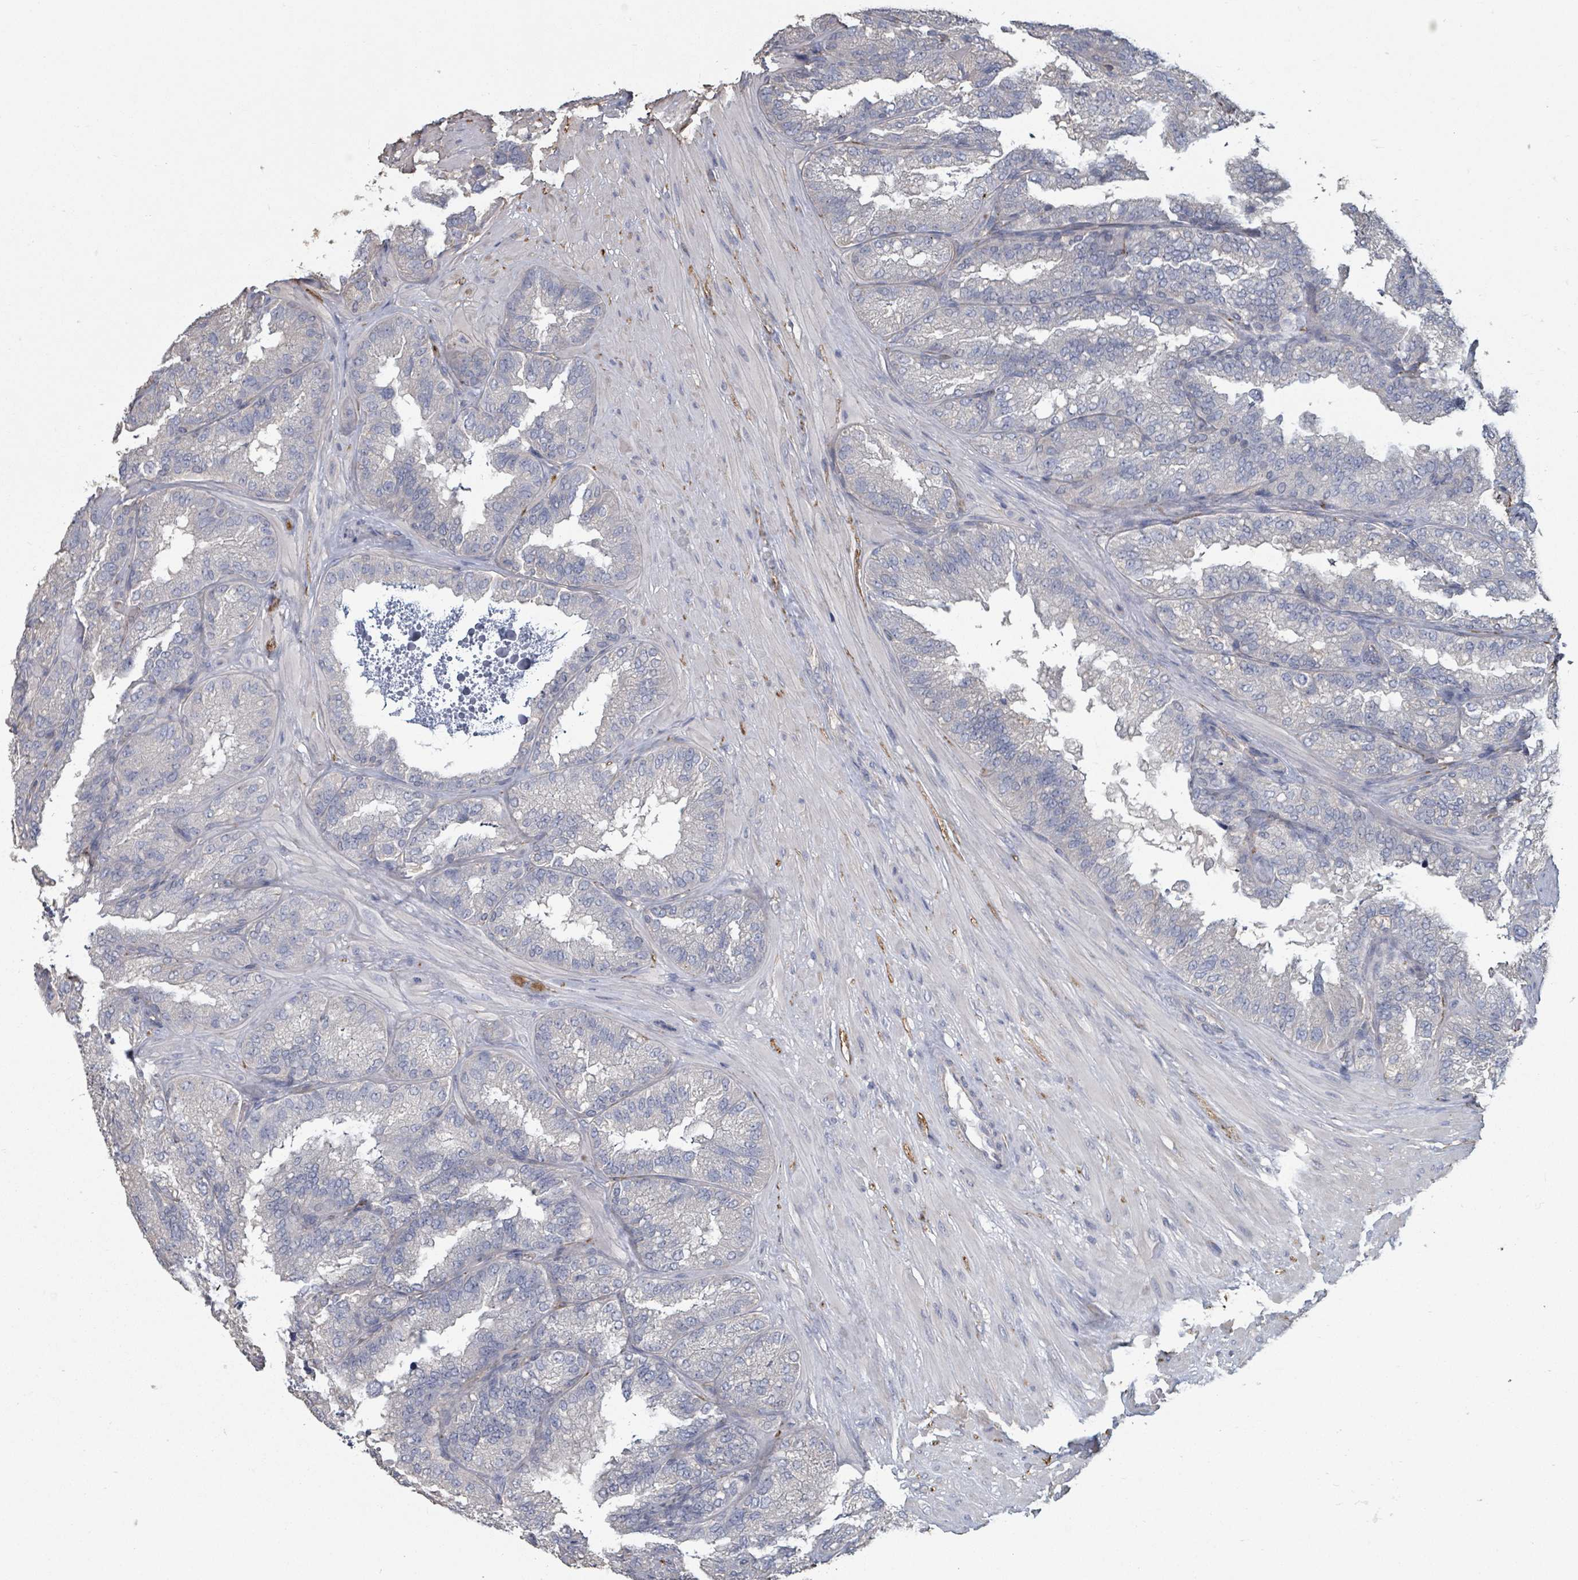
{"staining": {"intensity": "negative", "quantity": "none", "location": "none"}, "tissue": "seminal vesicle", "cell_type": "Glandular cells", "image_type": "normal", "snomed": [{"axis": "morphology", "description": "Normal tissue, NOS"}, {"axis": "topography", "description": "Seminal veicle"}], "caption": "An image of seminal vesicle stained for a protein demonstrates no brown staining in glandular cells.", "gene": "PLAUR", "patient": {"sex": "male", "age": 58}}